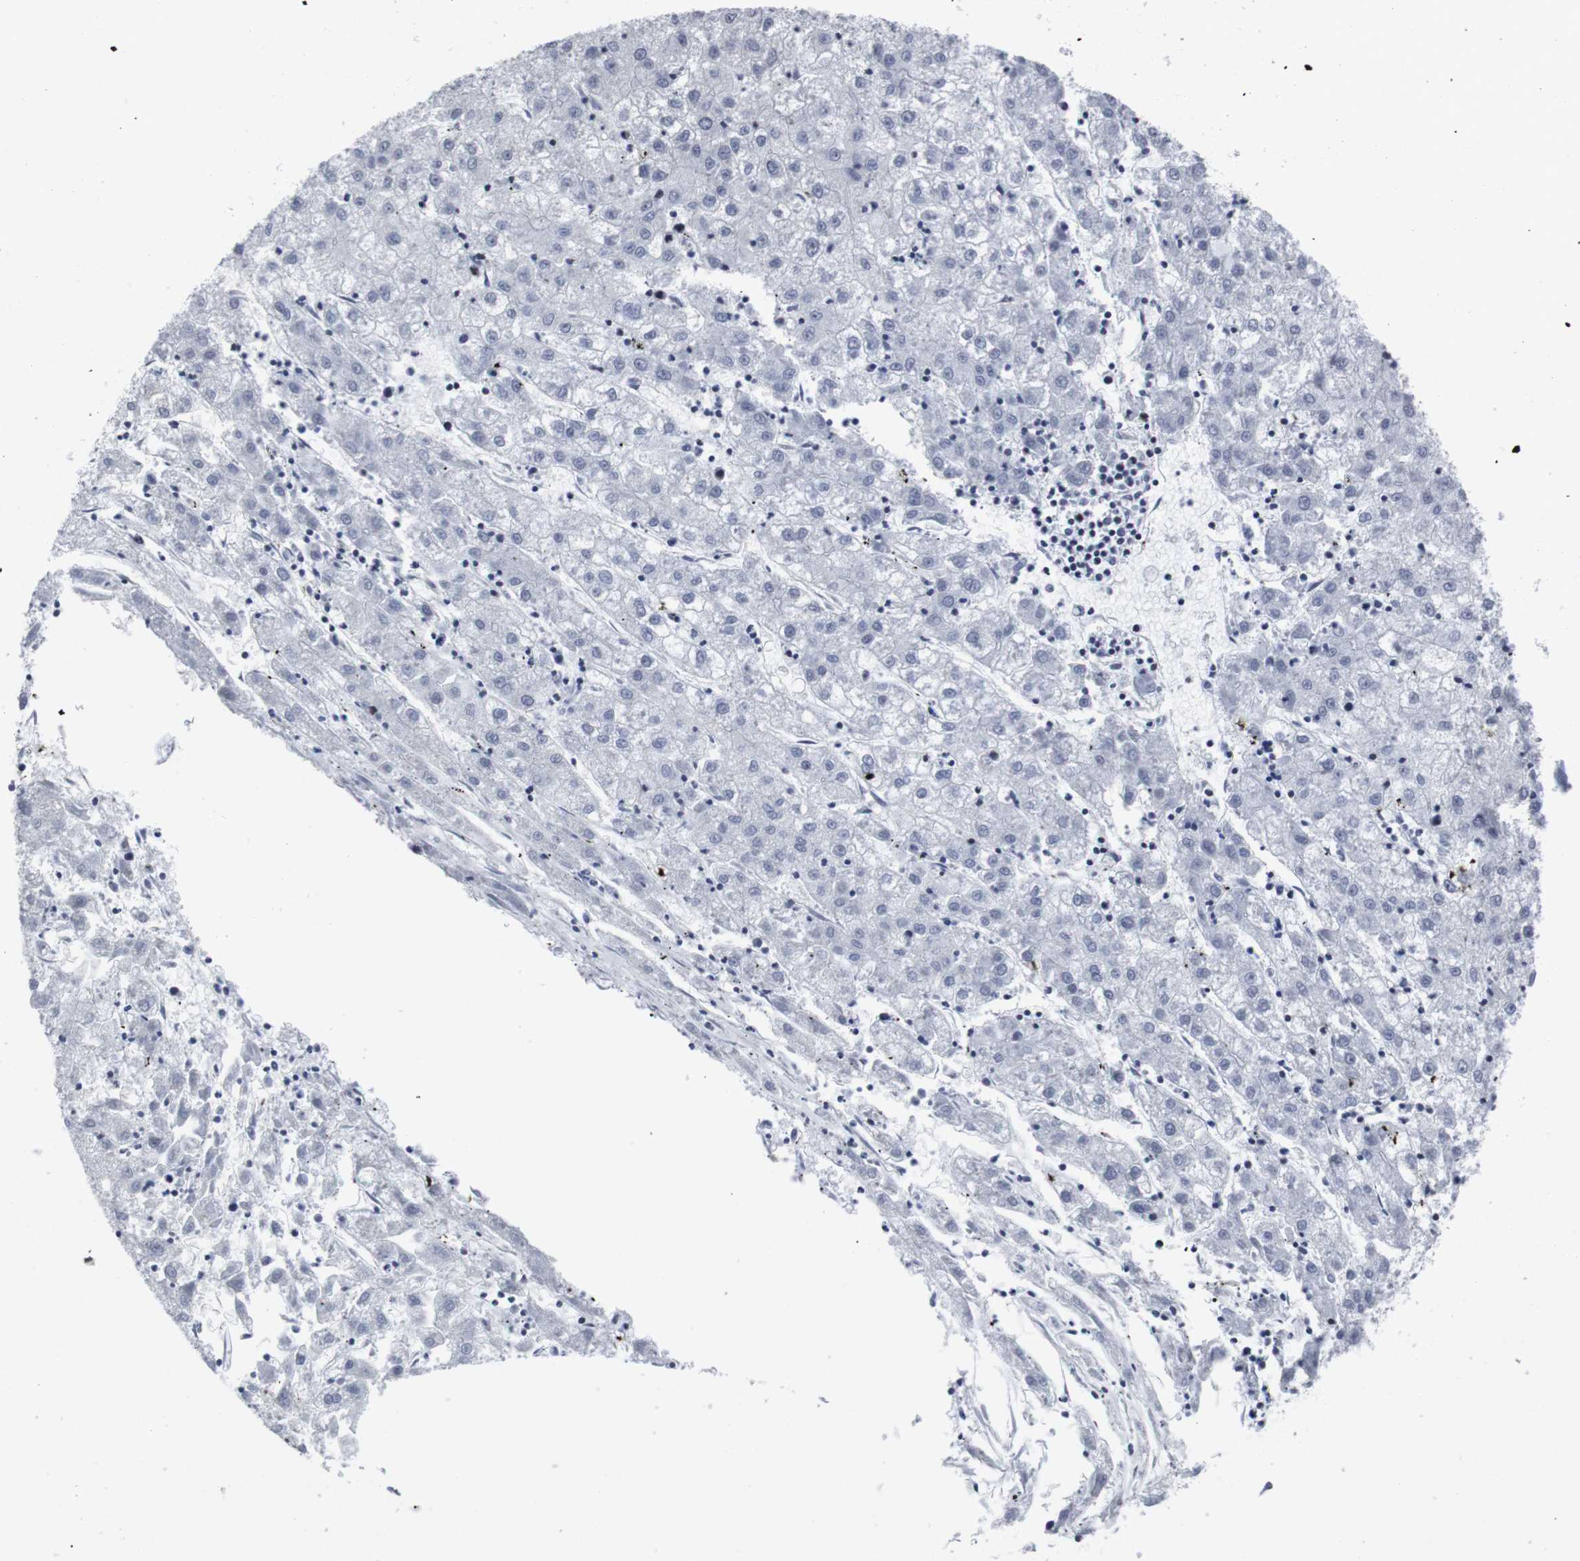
{"staining": {"intensity": "negative", "quantity": "none", "location": "none"}, "tissue": "liver cancer", "cell_type": "Tumor cells", "image_type": "cancer", "snomed": [{"axis": "morphology", "description": "Carcinoma, Hepatocellular, NOS"}, {"axis": "topography", "description": "Liver"}], "caption": "Tumor cells show no significant protein positivity in hepatocellular carcinoma (liver).", "gene": "MLH1", "patient": {"sex": "male", "age": 72}}